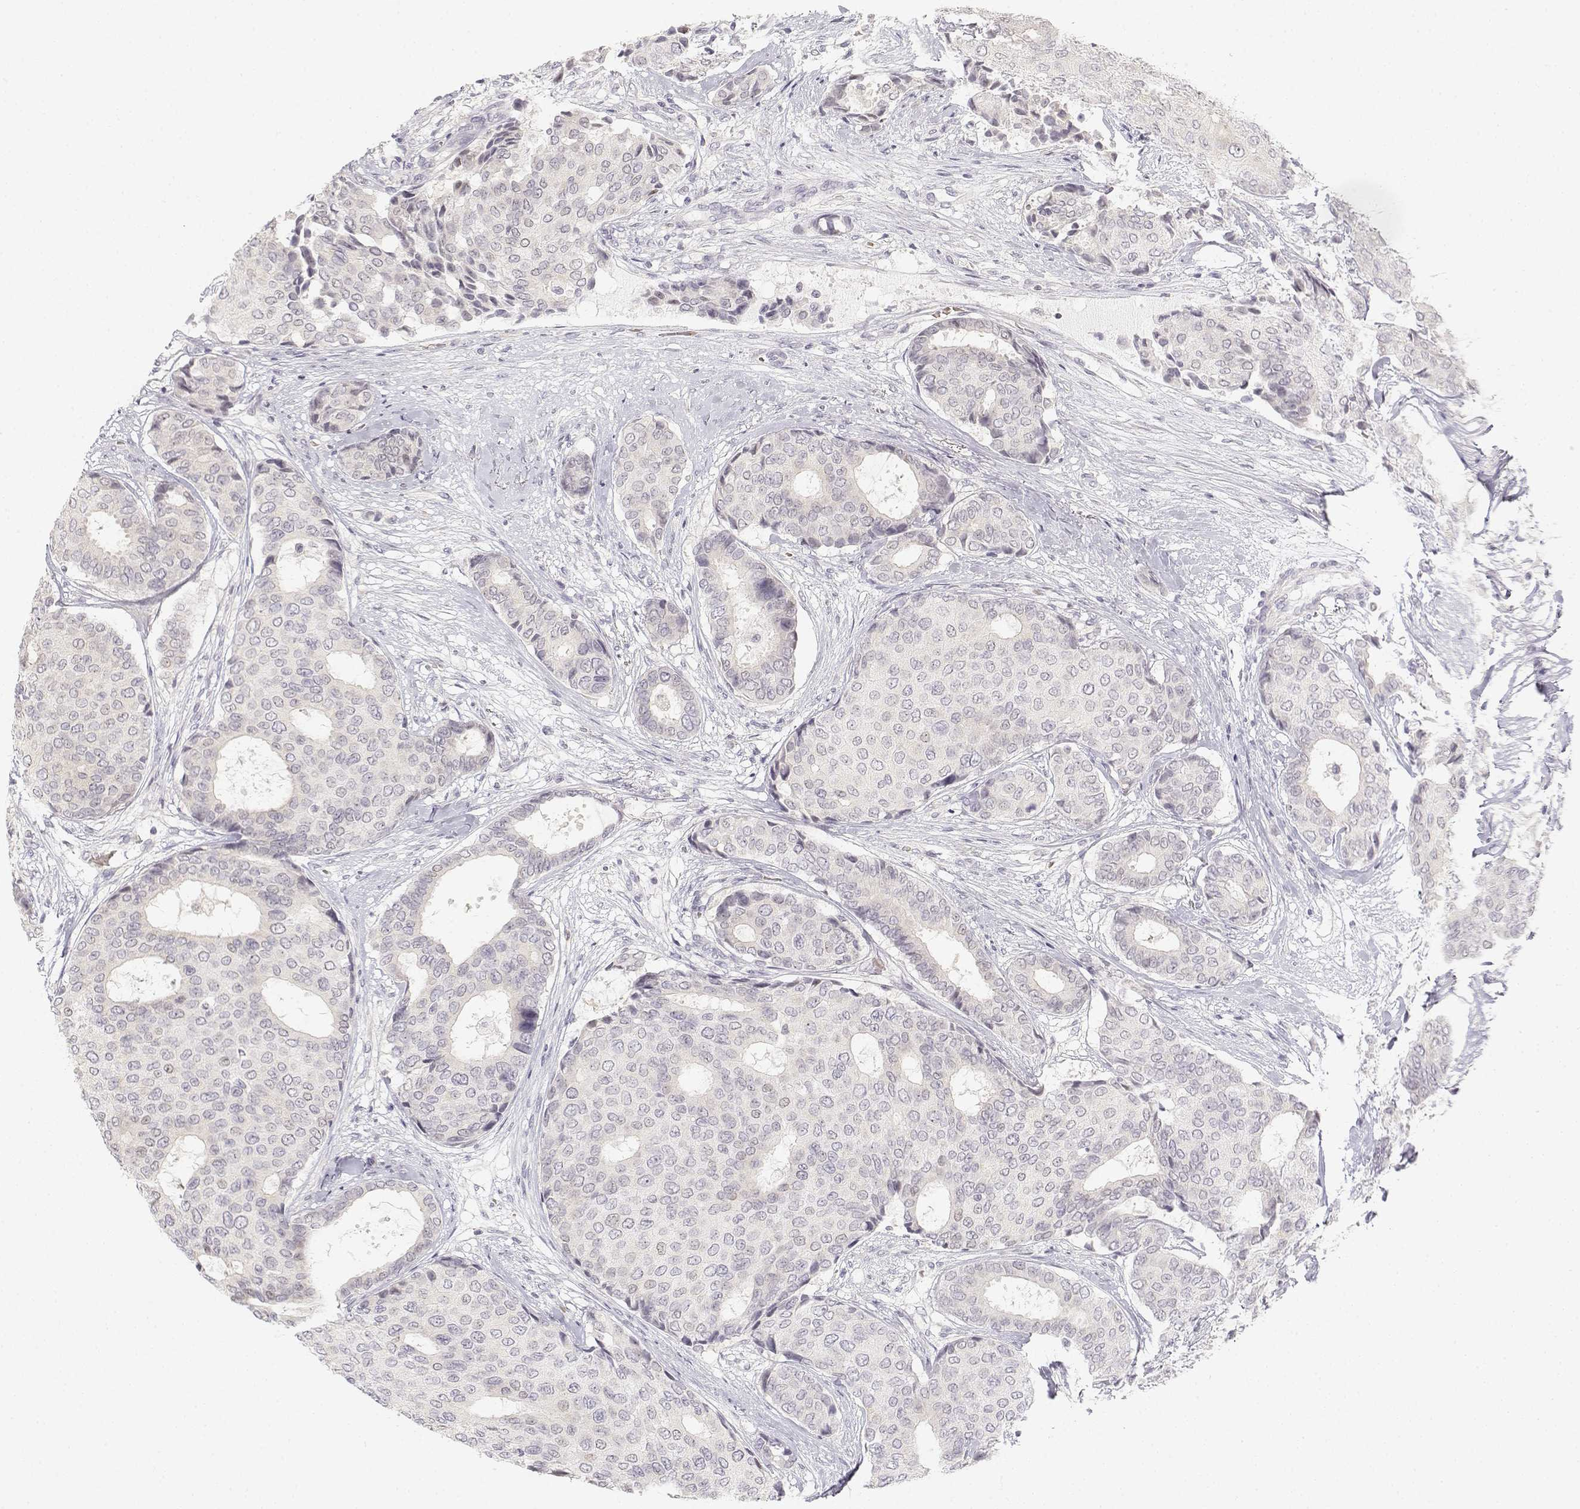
{"staining": {"intensity": "negative", "quantity": "none", "location": "none"}, "tissue": "breast cancer", "cell_type": "Tumor cells", "image_type": "cancer", "snomed": [{"axis": "morphology", "description": "Duct carcinoma"}, {"axis": "topography", "description": "Breast"}], "caption": "Immunohistochemical staining of invasive ductal carcinoma (breast) displays no significant positivity in tumor cells.", "gene": "GLIPR1L2", "patient": {"sex": "female", "age": 75}}